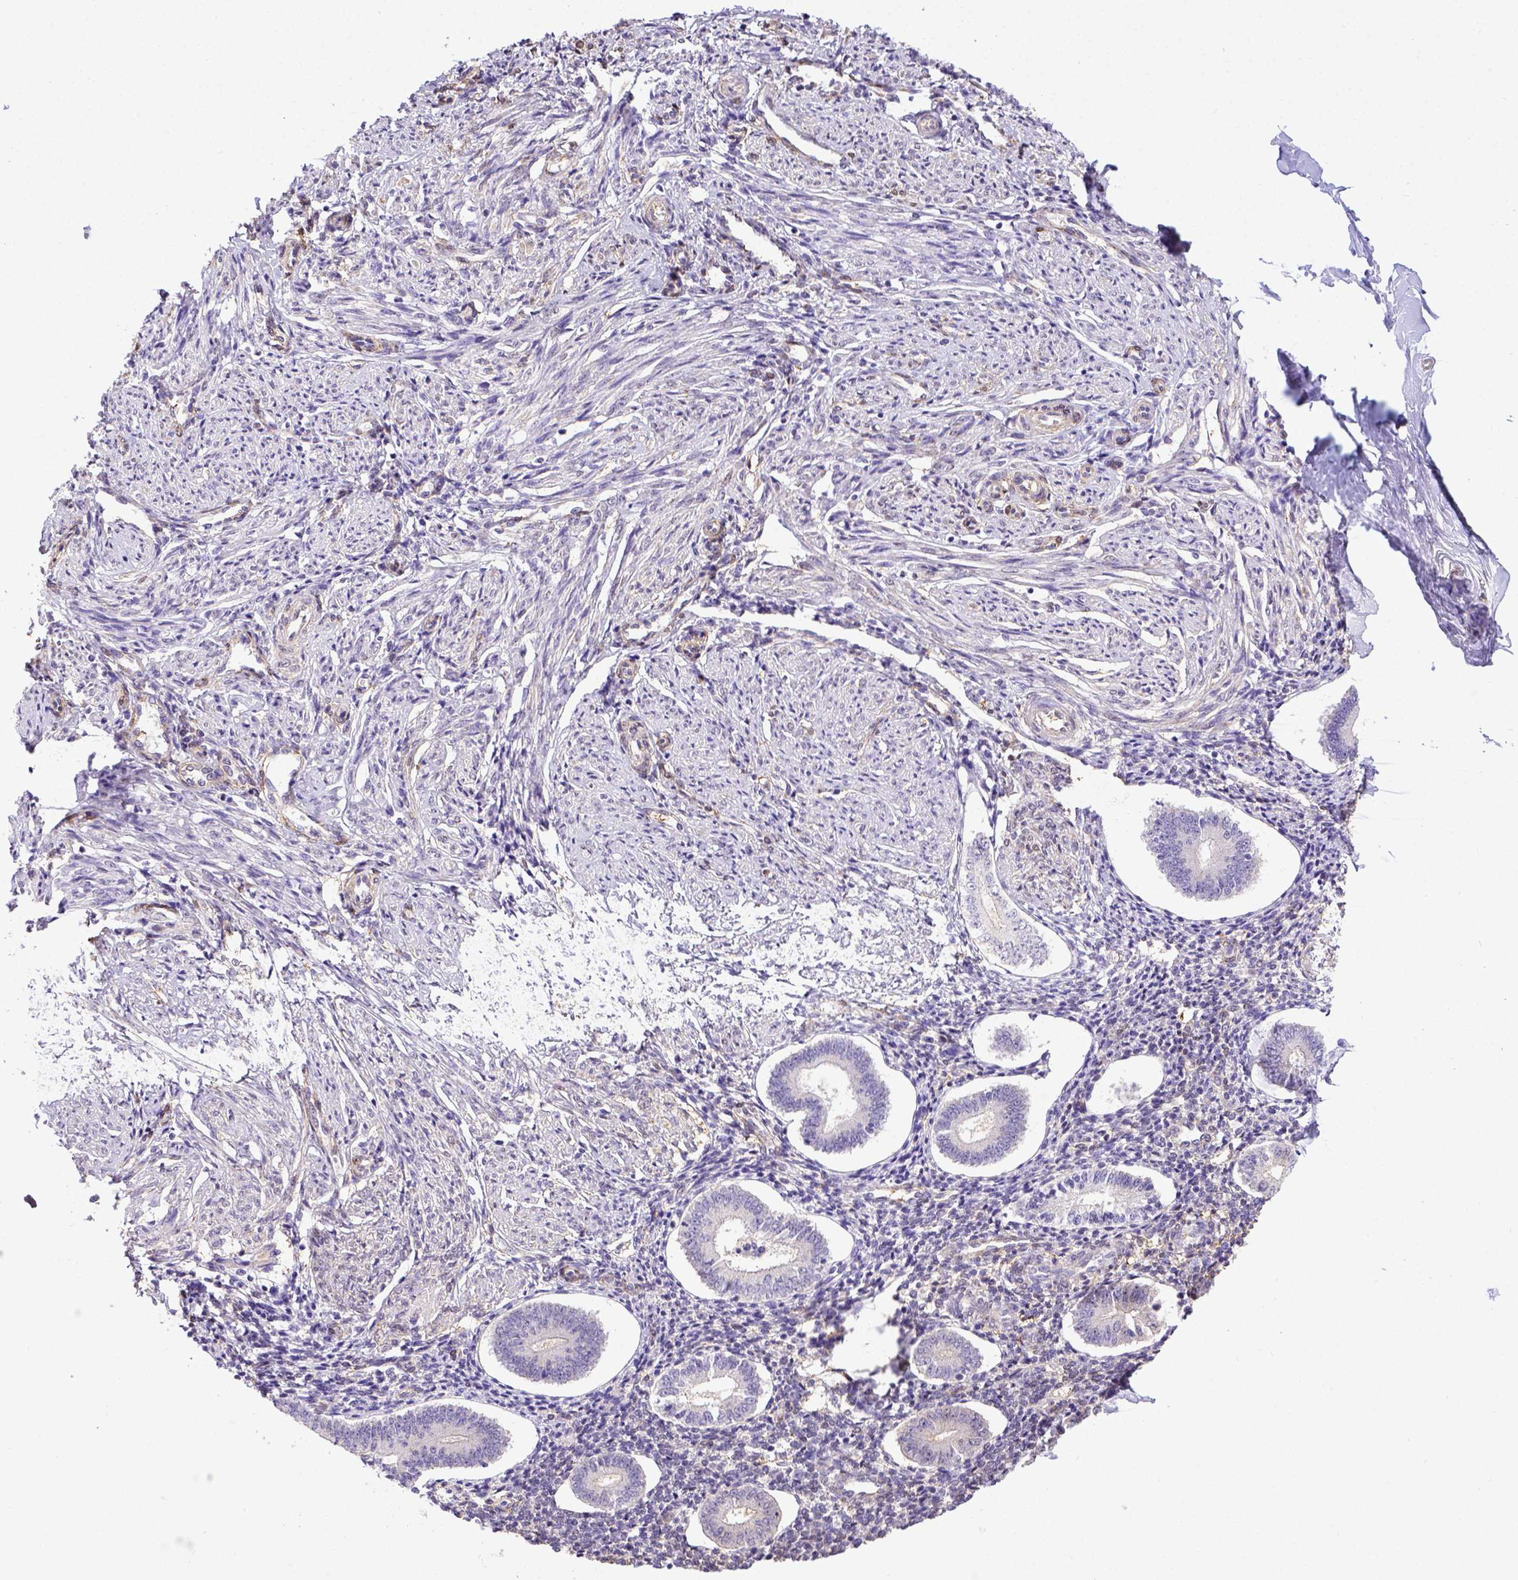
{"staining": {"intensity": "negative", "quantity": "none", "location": "none"}, "tissue": "endometrium", "cell_type": "Cells in endometrial stroma", "image_type": "normal", "snomed": [{"axis": "morphology", "description": "Normal tissue, NOS"}, {"axis": "topography", "description": "Endometrium"}], "caption": "This is a micrograph of immunohistochemistry (IHC) staining of normal endometrium, which shows no expression in cells in endometrial stroma.", "gene": "BTN1A1", "patient": {"sex": "female", "age": 40}}